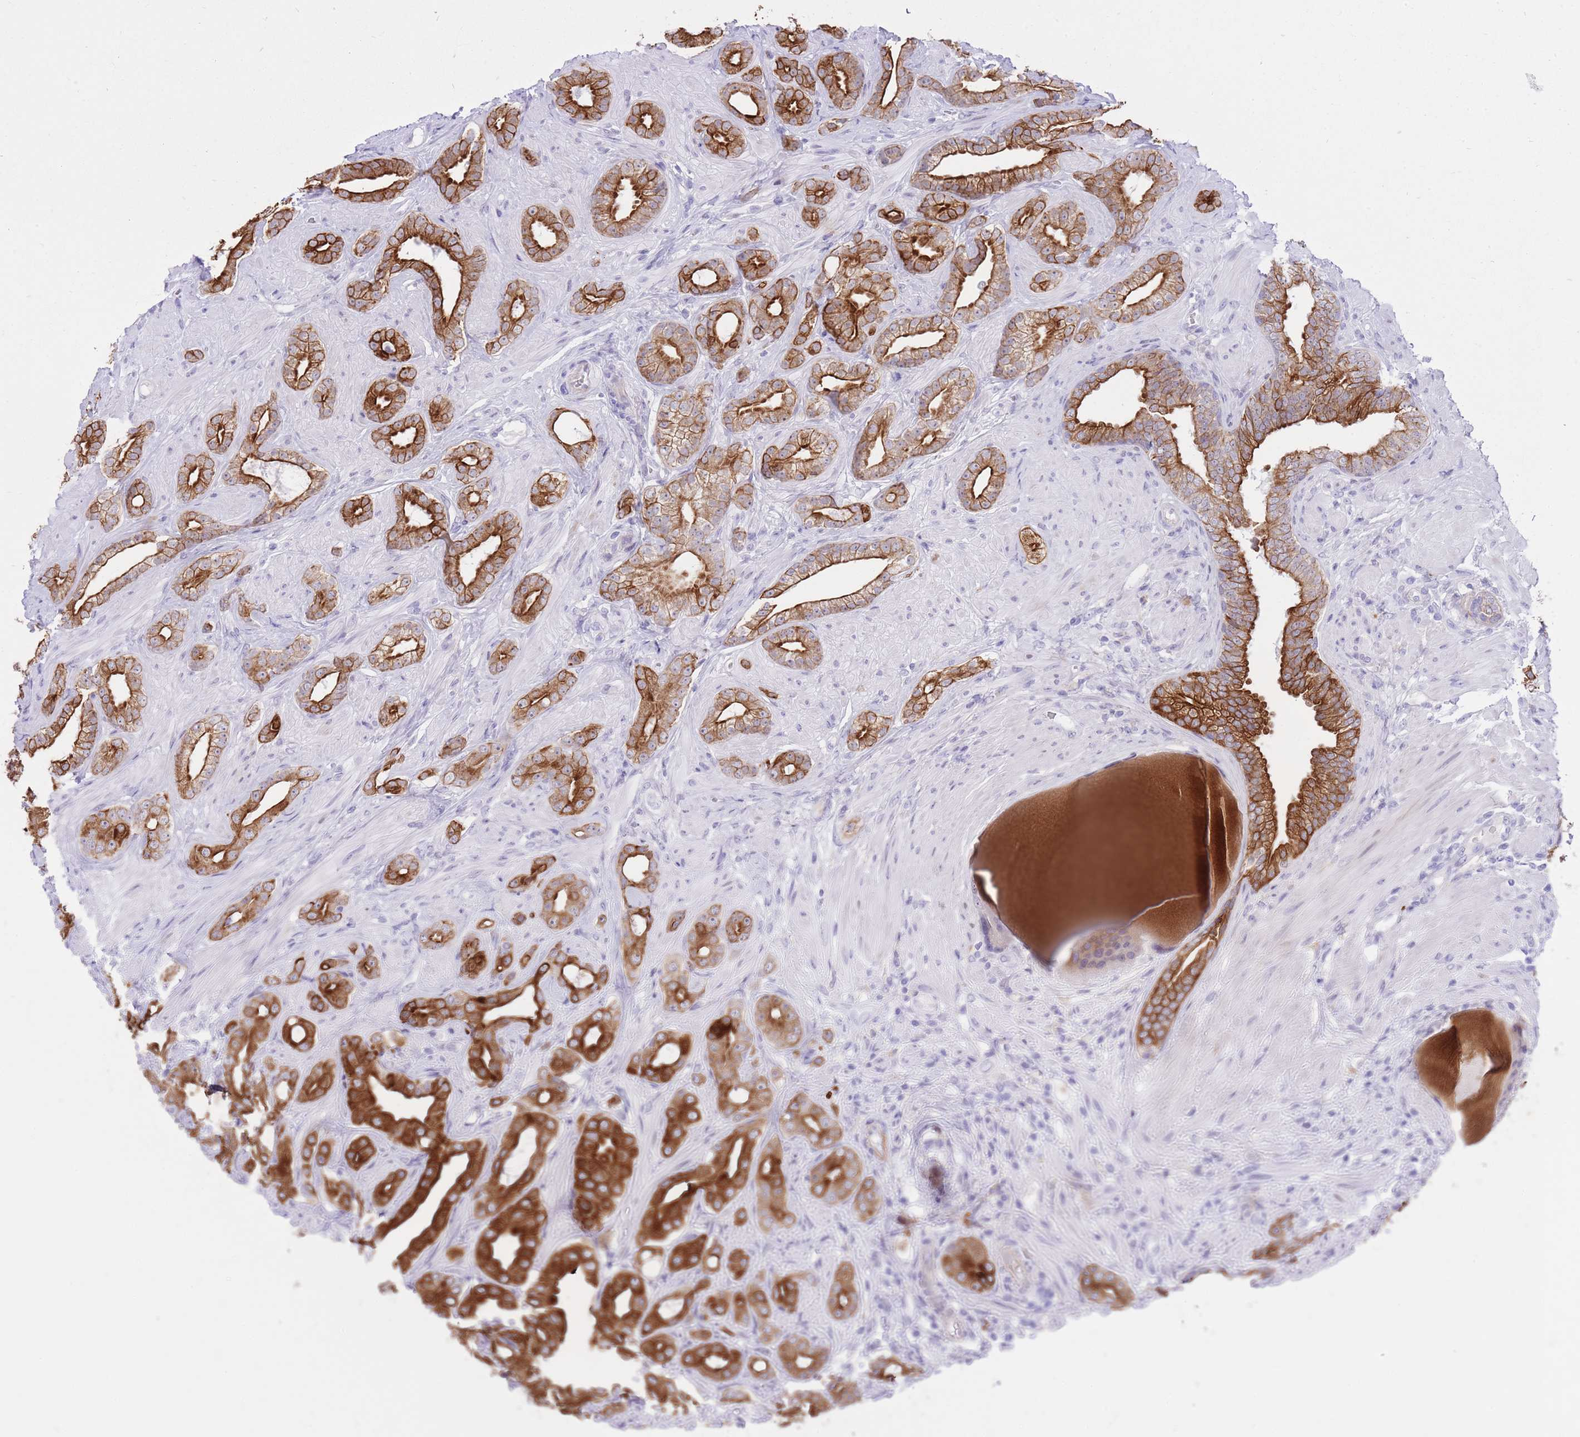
{"staining": {"intensity": "strong", "quantity": ">75%", "location": "cytoplasmic/membranous"}, "tissue": "prostate cancer", "cell_type": "Tumor cells", "image_type": "cancer", "snomed": [{"axis": "morphology", "description": "Adenocarcinoma, Low grade"}, {"axis": "topography", "description": "Prostate"}], "caption": "A high amount of strong cytoplasmic/membranous expression is appreciated in about >75% of tumor cells in prostate cancer (adenocarcinoma (low-grade)) tissue.", "gene": "MEIS3", "patient": {"sex": "male", "age": 57}}